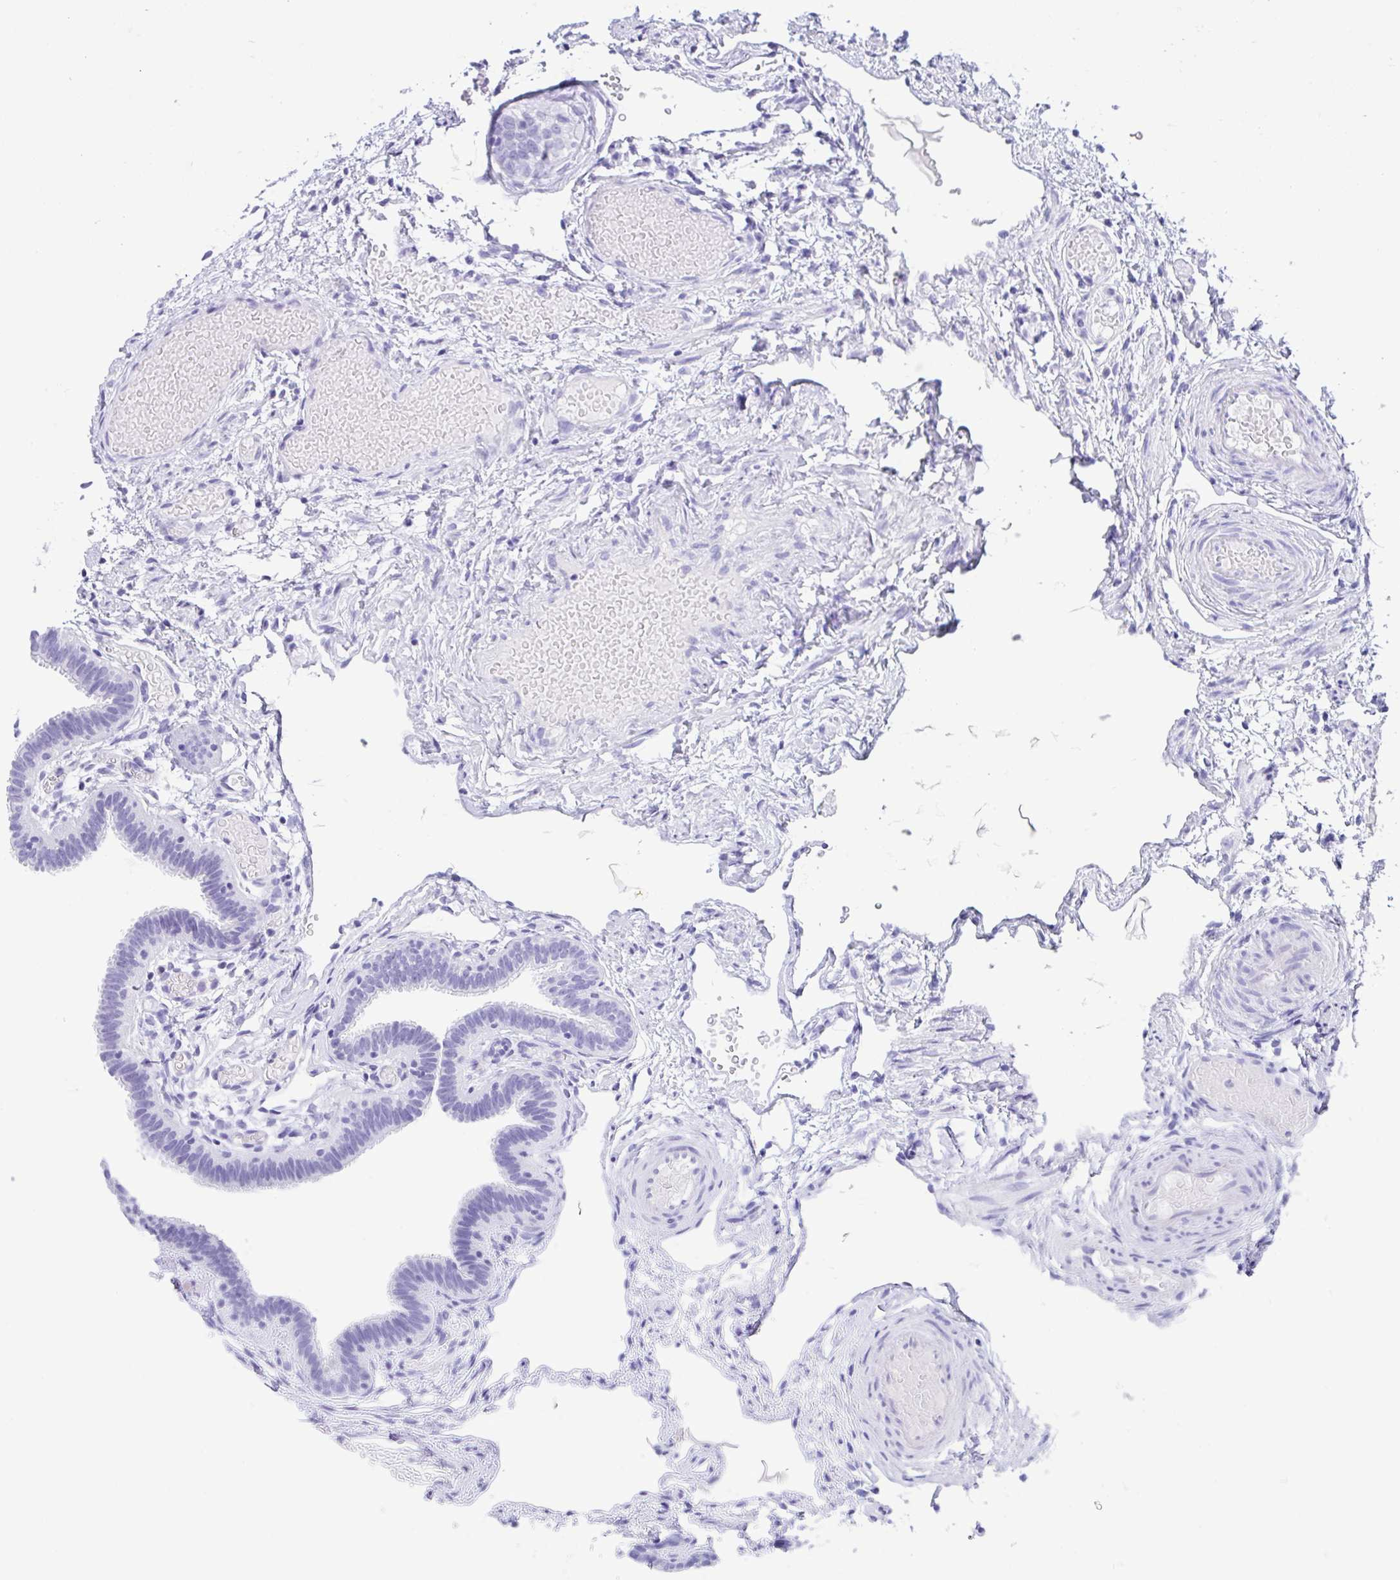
{"staining": {"intensity": "negative", "quantity": "none", "location": "none"}, "tissue": "fallopian tube", "cell_type": "Glandular cells", "image_type": "normal", "snomed": [{"axis": "morphology", "description": "Normal tissue, NOS"}, {"axis": "topography", "description": "Fallopian tube"}], "caption": "An image of human fallopian tube is negative for staining in glandular cells.", "gene": "CPA1", "patient": {"sex": "female", "age": 37}}